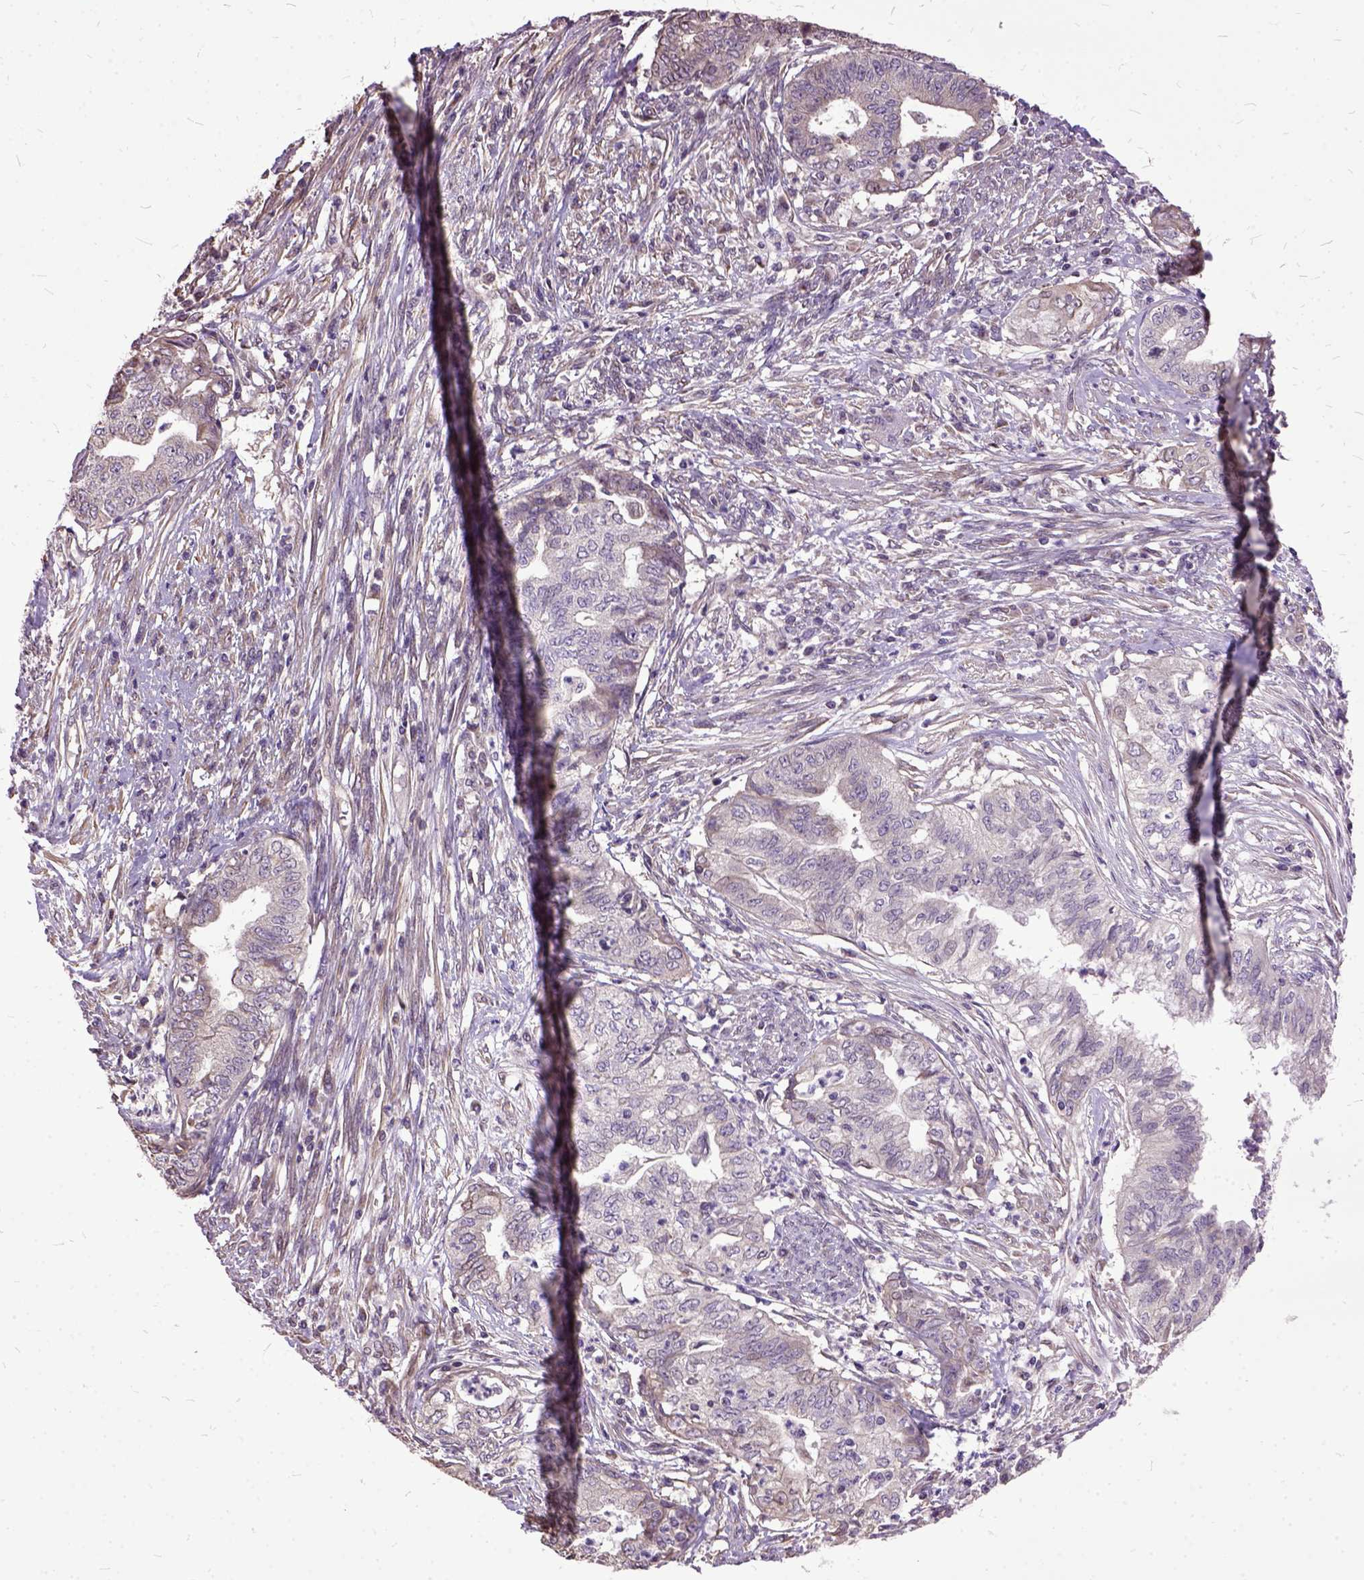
{"staining": {"intensity": "negative", "quantity": "none", "location": "none"}, "tissue": "endometrial cancer", "cell_type": "Tumor cells", "image_type": "cancer", "snomed": [{"axis": "morphology", "description": "Adenocarcinoma, NOS"}, {"axis": "topography", "description": "Endometrium"}], "caption": "This is an immunohistochemistry (IHC) photomicrograph of human endometrial cancer. There is no positivity in tumor cells.", "gene": "AREG", "patient": {"sex": "female", "age": 79}}